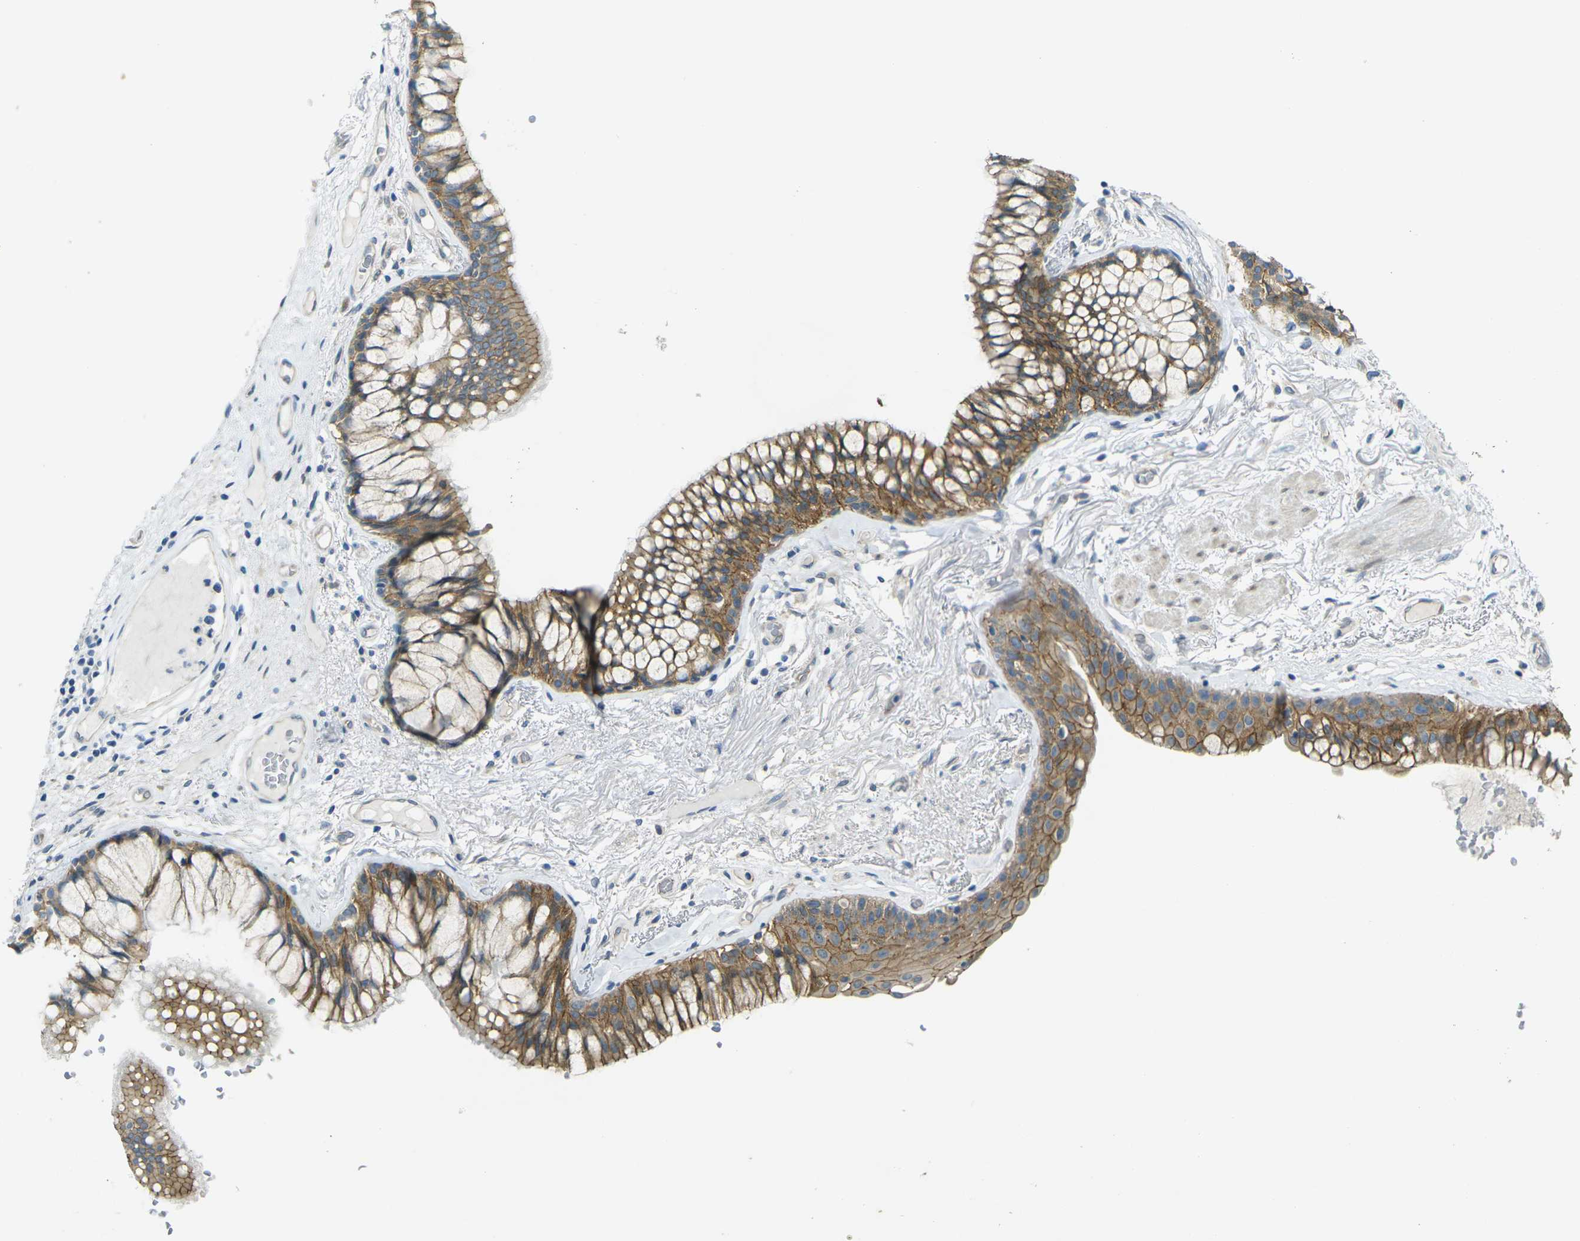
{"staining": {"intensity": "moderate", "quantity": ">75%", "location": "cytoplasmic/membranous"}, "tissue": "bronchus", "cell_type": "Respiratory epithelial cells", "image_type": "normal", "snomed": [{"axis": "morphology", "description": "Normal tissue, NOS"}, {"axis": "topography", "description": "Bronchus"}], "caption": "A micrograph of human bronchus stained for a protein reveals moderate cytoplasmic/membranous brown staining in respiratory epithelial cells. The staining is performed using DAB brown chromogen to label protein expression. The nuclei are counter-stained blue using hematoxylin.", "gene": "RHBDD1", "patient": {"sex": "male", "age": 66}}